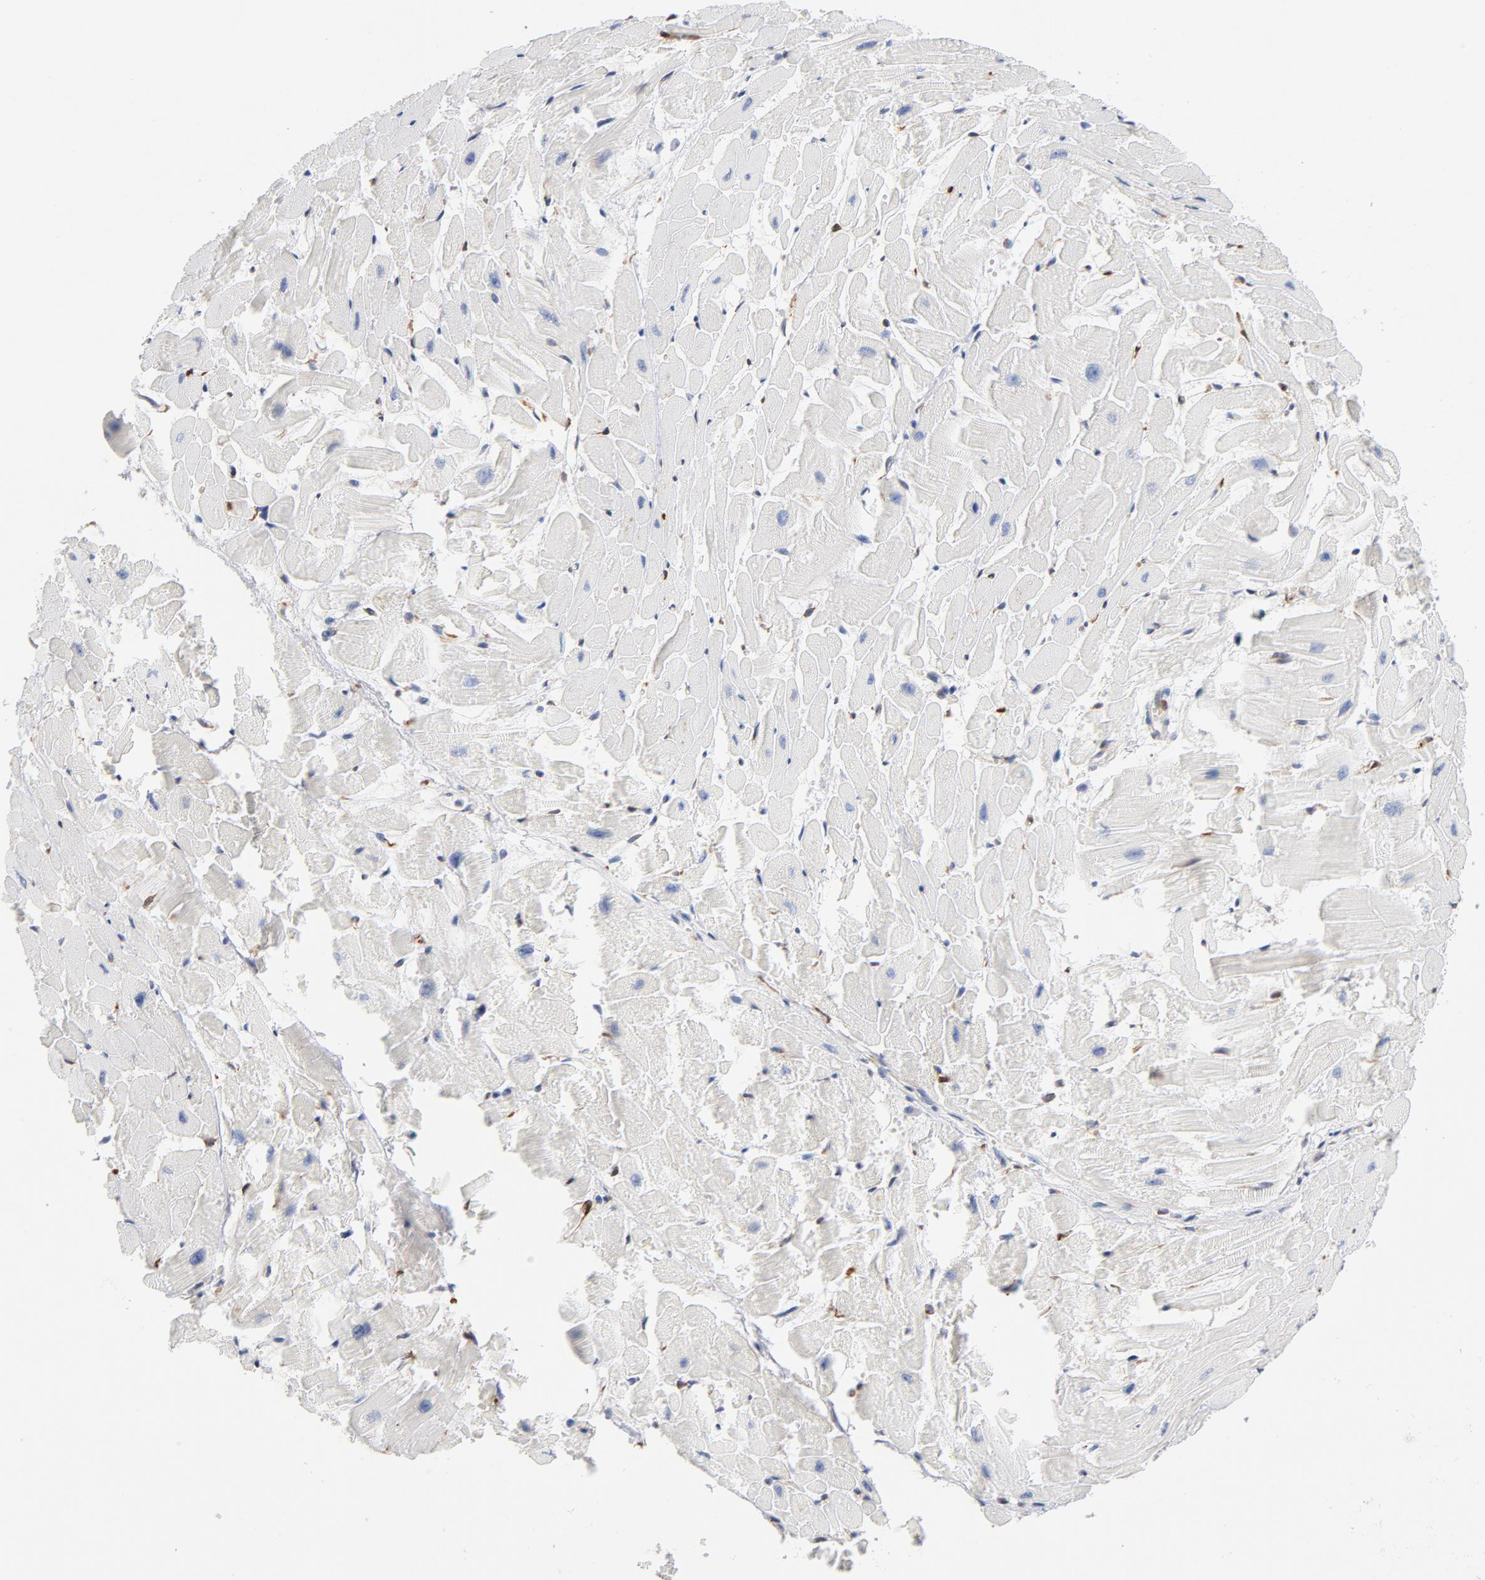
{"staining": {"intensity": "negative", "quantity": "none", "location": "none"}, "tissue": "heart muscle", "cell_type": "Cardiomyocytes", "image_type": "normal", "snomed": [{"axis": "morphology", "description": "Normal tissue, NOS"}, {"axis": "topography", "description": "Heart"}], "caption": "High magnification brightfield microscopy of normal heart muscle stained with DAB (3,3'-diaminobenzidine) (brown) and counterstained with hematoxylin (blue): cardiomyocytes show no significant staining. (IHC, brightfield microscopy, high magnification).", "gene": "SERPINH1", "patient": {"sex": "female", "age": 19}}